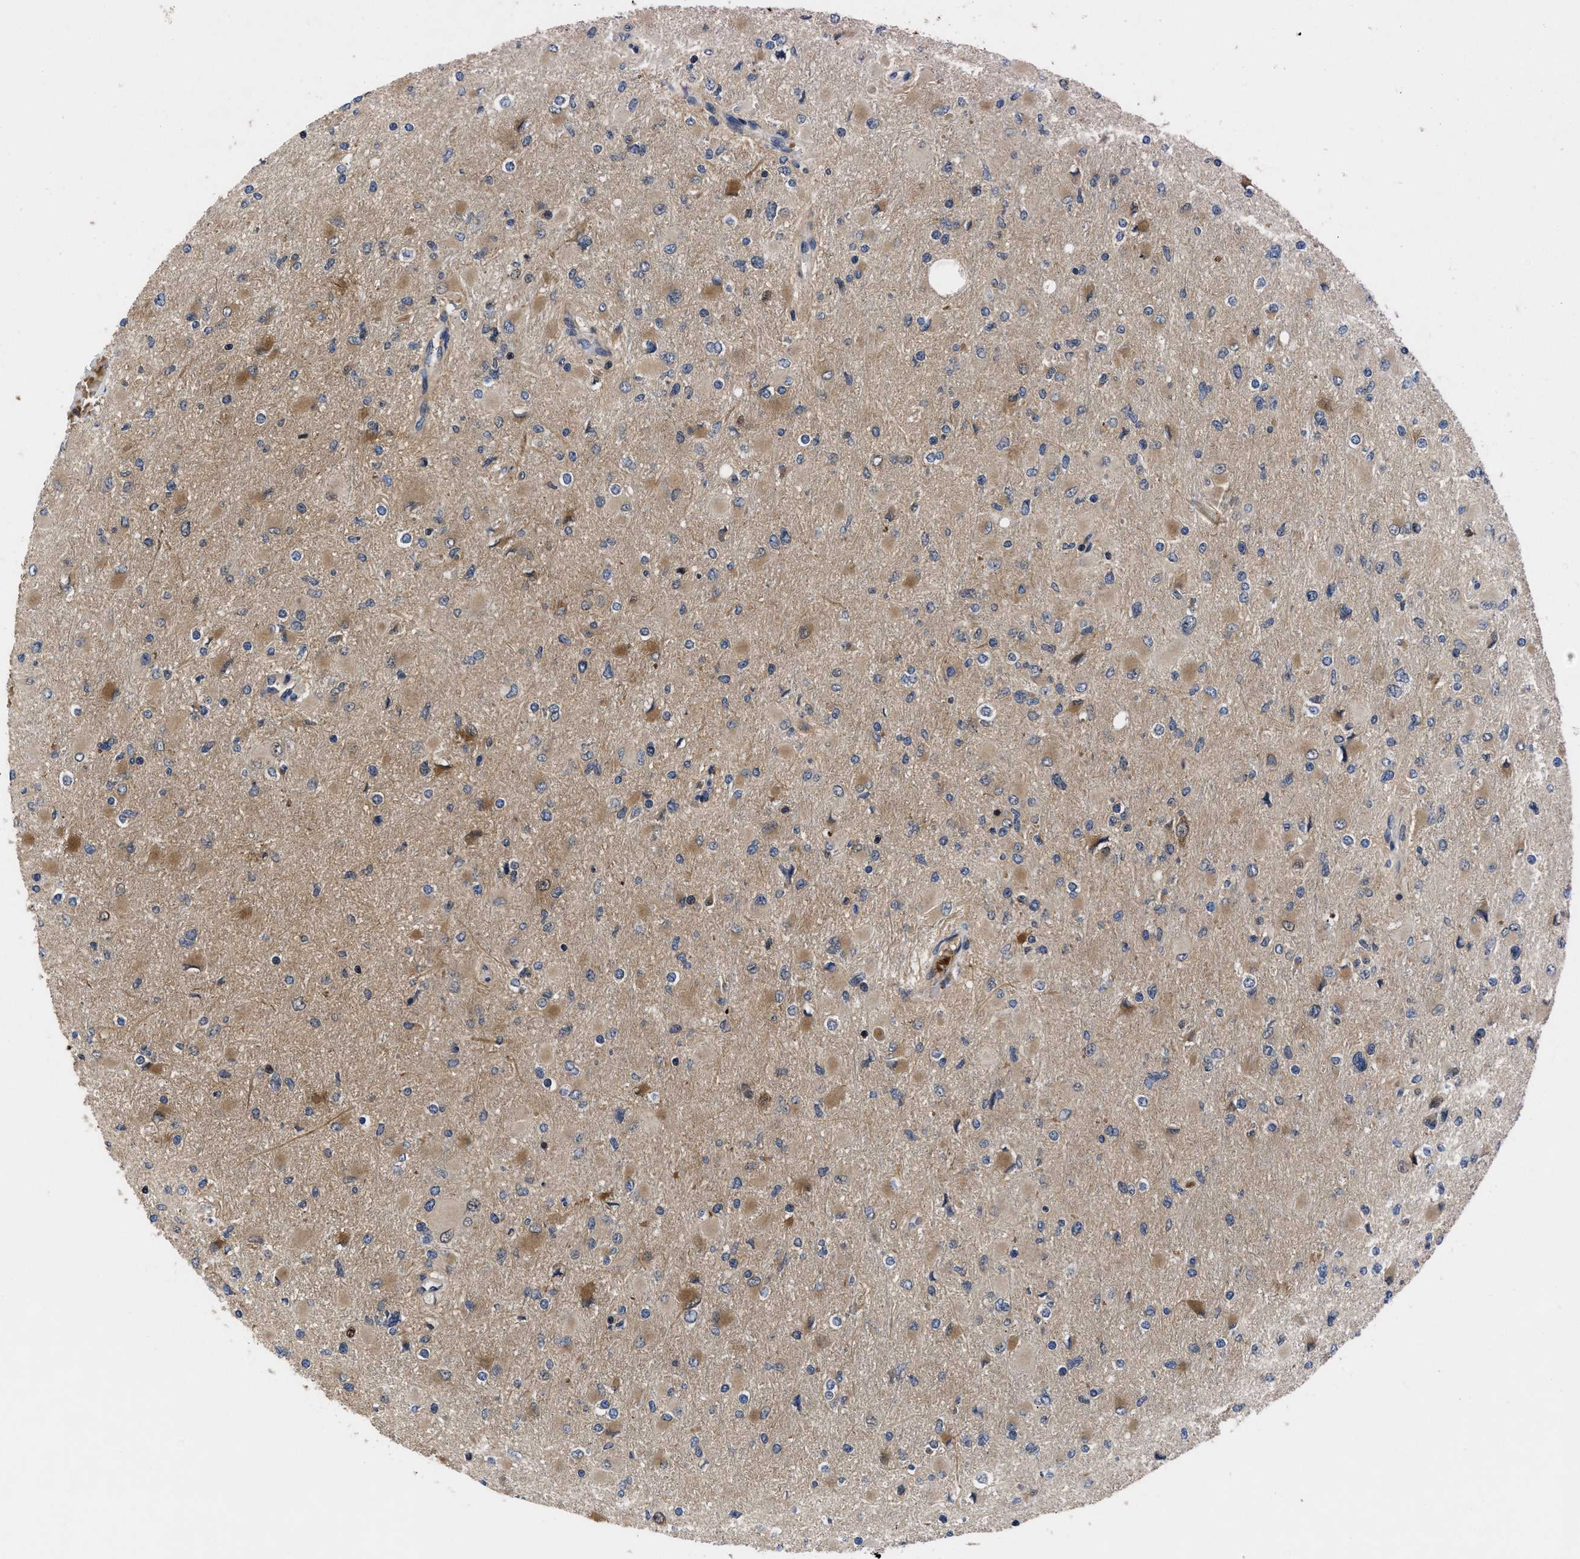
{"staining": {"intensity": "moderate", "quantity": ">75%", "location": "cytoplasmic/membranous"}, "tissue": "glioma", "cell_type": "Tumor cells", "image_type": "cancer", "snomed": [{"axis": "morphology", "description": "Glioma, malignant, High grade"}, {"axis": "topography", "description": "Cerebral cortex"}], "caption": "The histopathology image shows a brown stain indicating the presence of a protein in the cytoplasmic/membranous of tumor cells in malignant glioma (high-grade).", "gene": "FAM200A", "patient": {"sex": "female", "age": 36}}